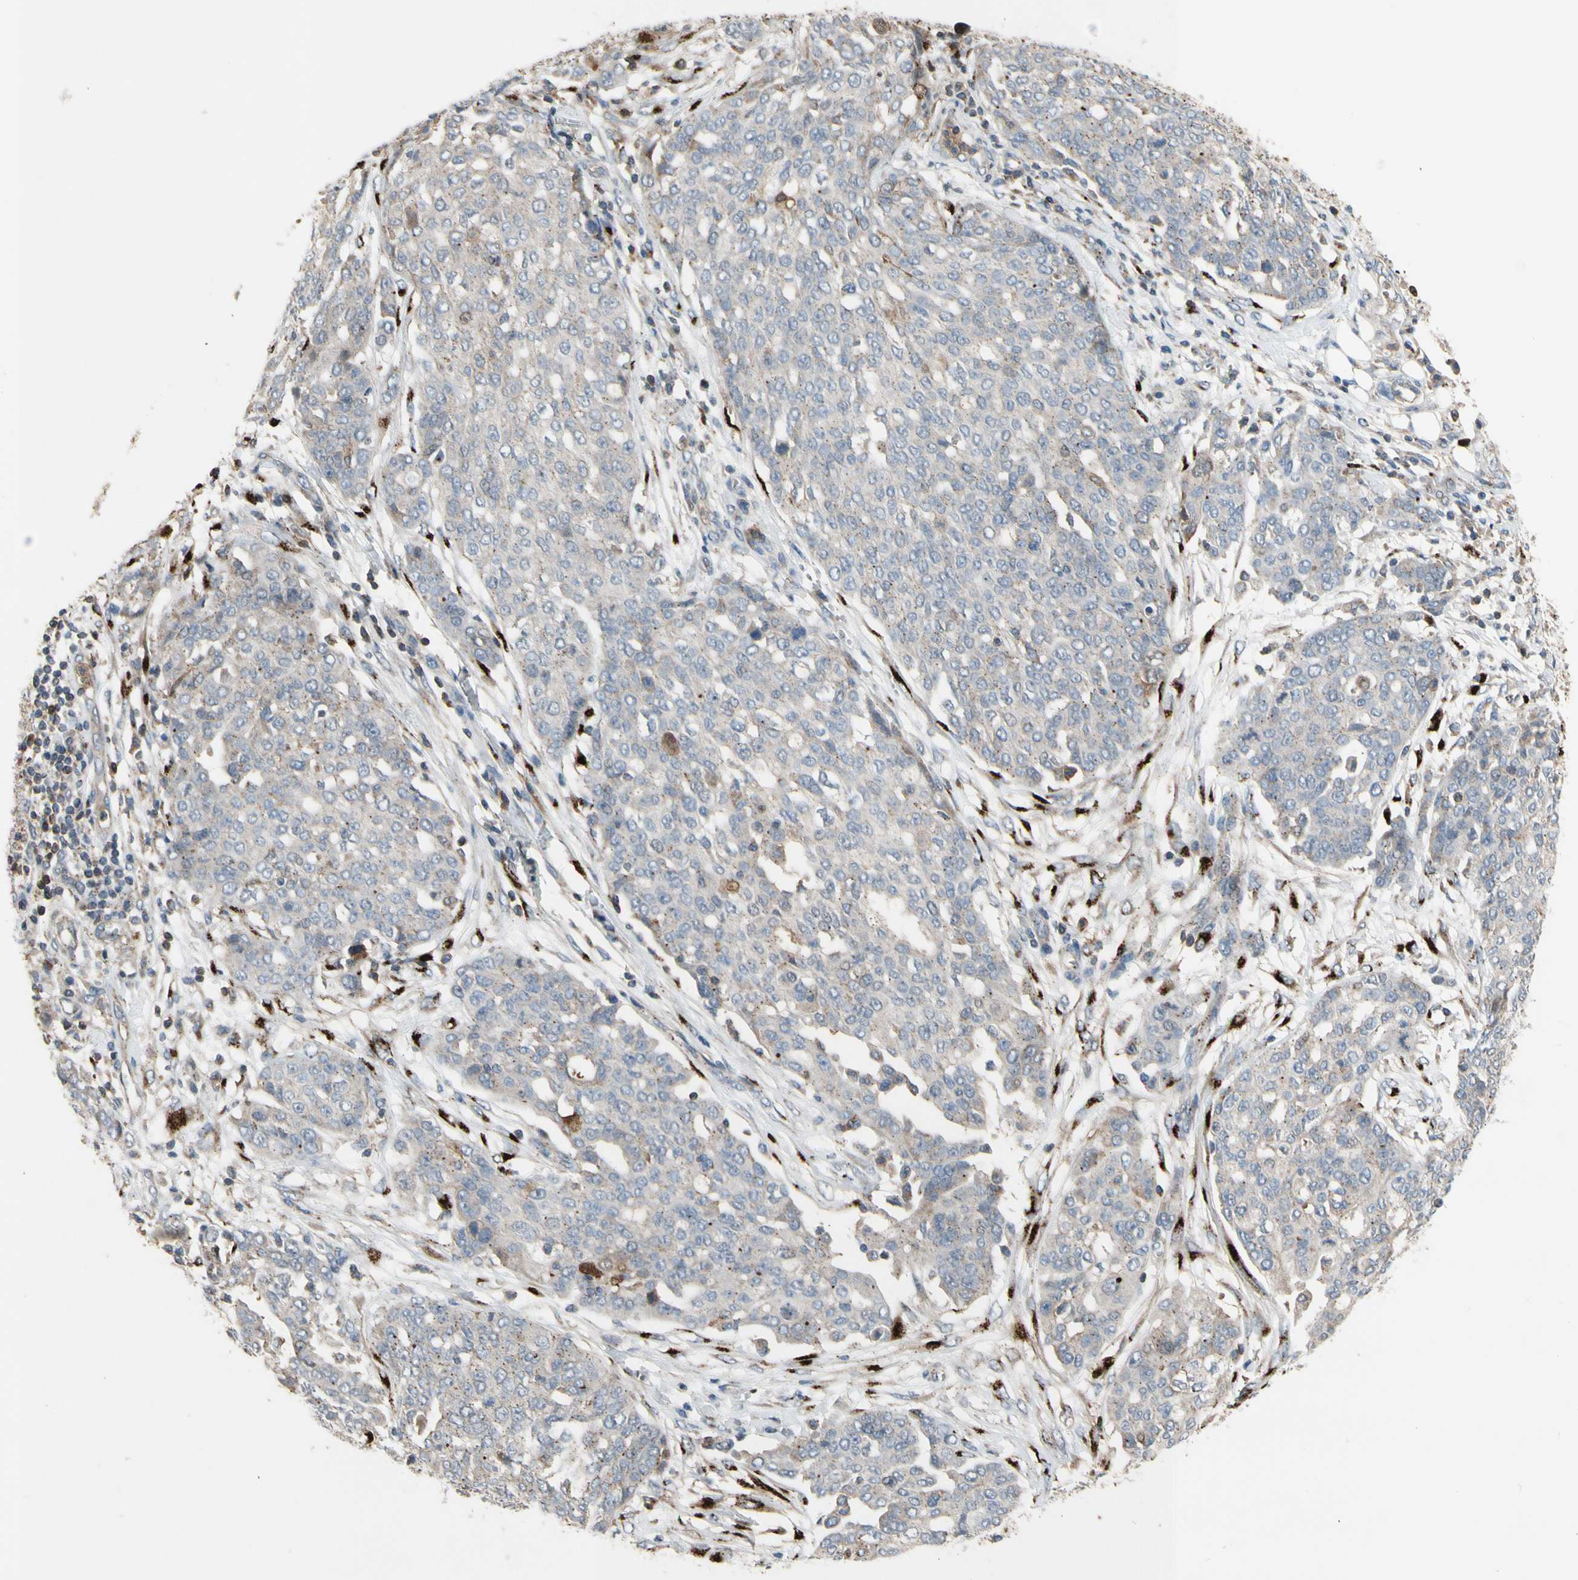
{"staining": {"intensity": "weak", "quantity": "<25%", "location": "cytoplasmic/membranous"}, "tissue": "ovarian cancer", "cell_type": "Tumor cells", "image_type": "cancer", "snomed": [{"axis": "morphology", "description": "Cystadenocarcinoma, serous, NOS"}, {"axis": "topography", "description": "Soft tissue"}, {"axis": "topography", "description": "Ovary"}], "caption": "Human serous cystadenocarcinoma (ovarian) stained for a protein using IHC reveals no expression in tumor cells.", "gene": "GALNT5", "patient": {"sex": "female", "age": 57}}